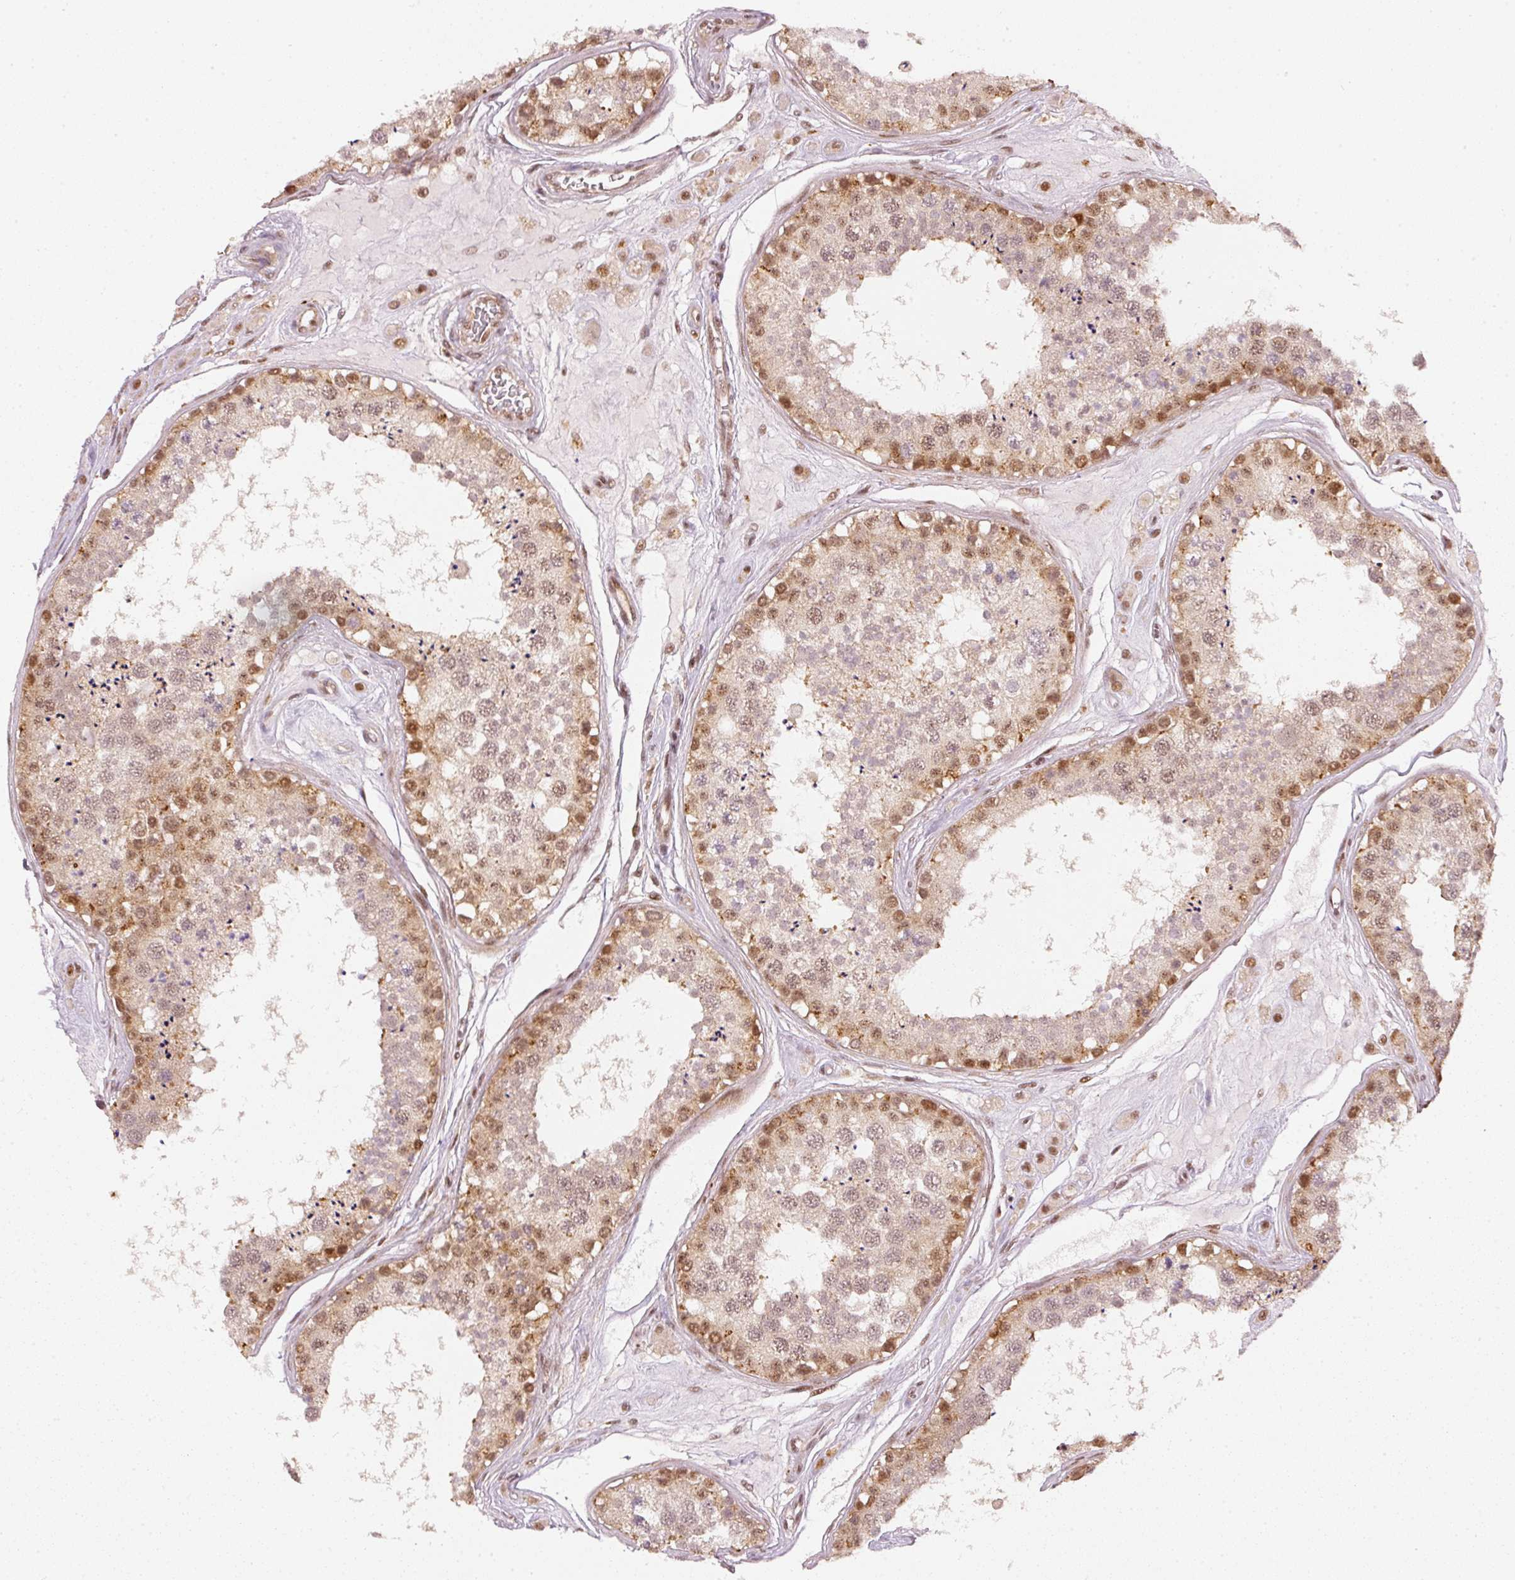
{"staining": {"intensity": "moderate", "quantity": "25%-75%", "location": "cytoplasmic/membranous,nuclear"}, "tissue": "testis", "cell_type": "Cells in seminiferous ducts", "image_type": "normal", "snomed": [{"axis": "morphology", "description": "Normal tissue, NOS"}, {"axis": "topography", "description": "Testis"}], "caption": "Testis stained for a protein reveals moderate cytoplasmic/membranous,nuclear positivity in cells in seminiferous ducts. Ihc stains the protein in brown and the nuclei are stained blue.", "gene": "THOC6", "patient": {"sex": "male", "age": 25}}